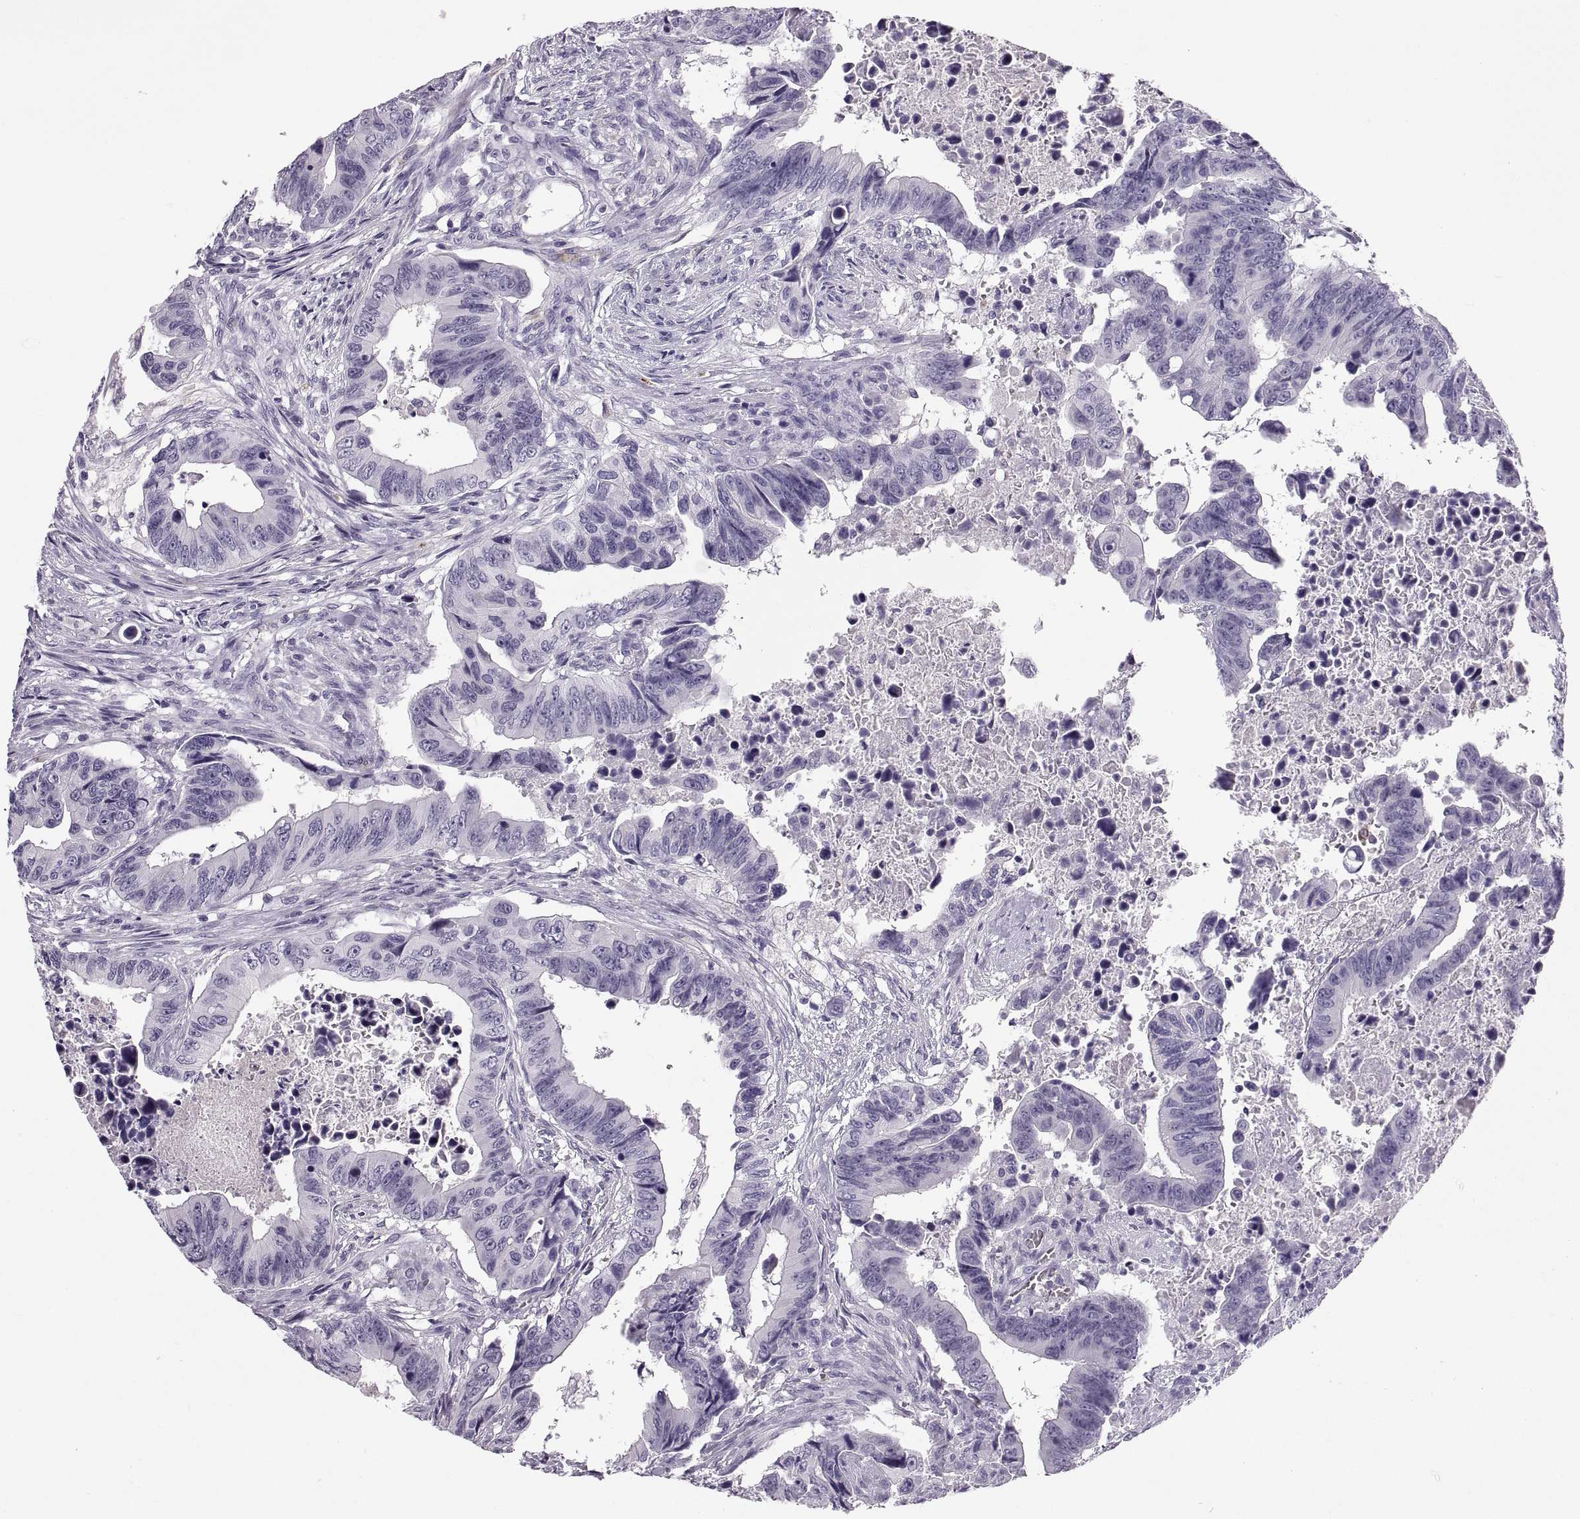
{"staining": {"intensity": "negative", "quantity": "none", "location": "none"}, "tissue": "colorectal cancer", "cell_type": "Tumor cells", "image_type": "cancer", "snomed": [{"axis": "morphology", "description": "Adenocarcinoma, NOS"}, {"axis": "topography", "description": "Colon"}], "caption": "Tumor cells are negative for brown protein staining in colorectal cancer (adenocarcinoma). (Brightfield microscopy of DAB (3,3'-diaminobenzidine) immunohistochemistry (IHC) at high magnification).", "gene": "QRICH2", "patient": {"sex": "female", "age": 87}}